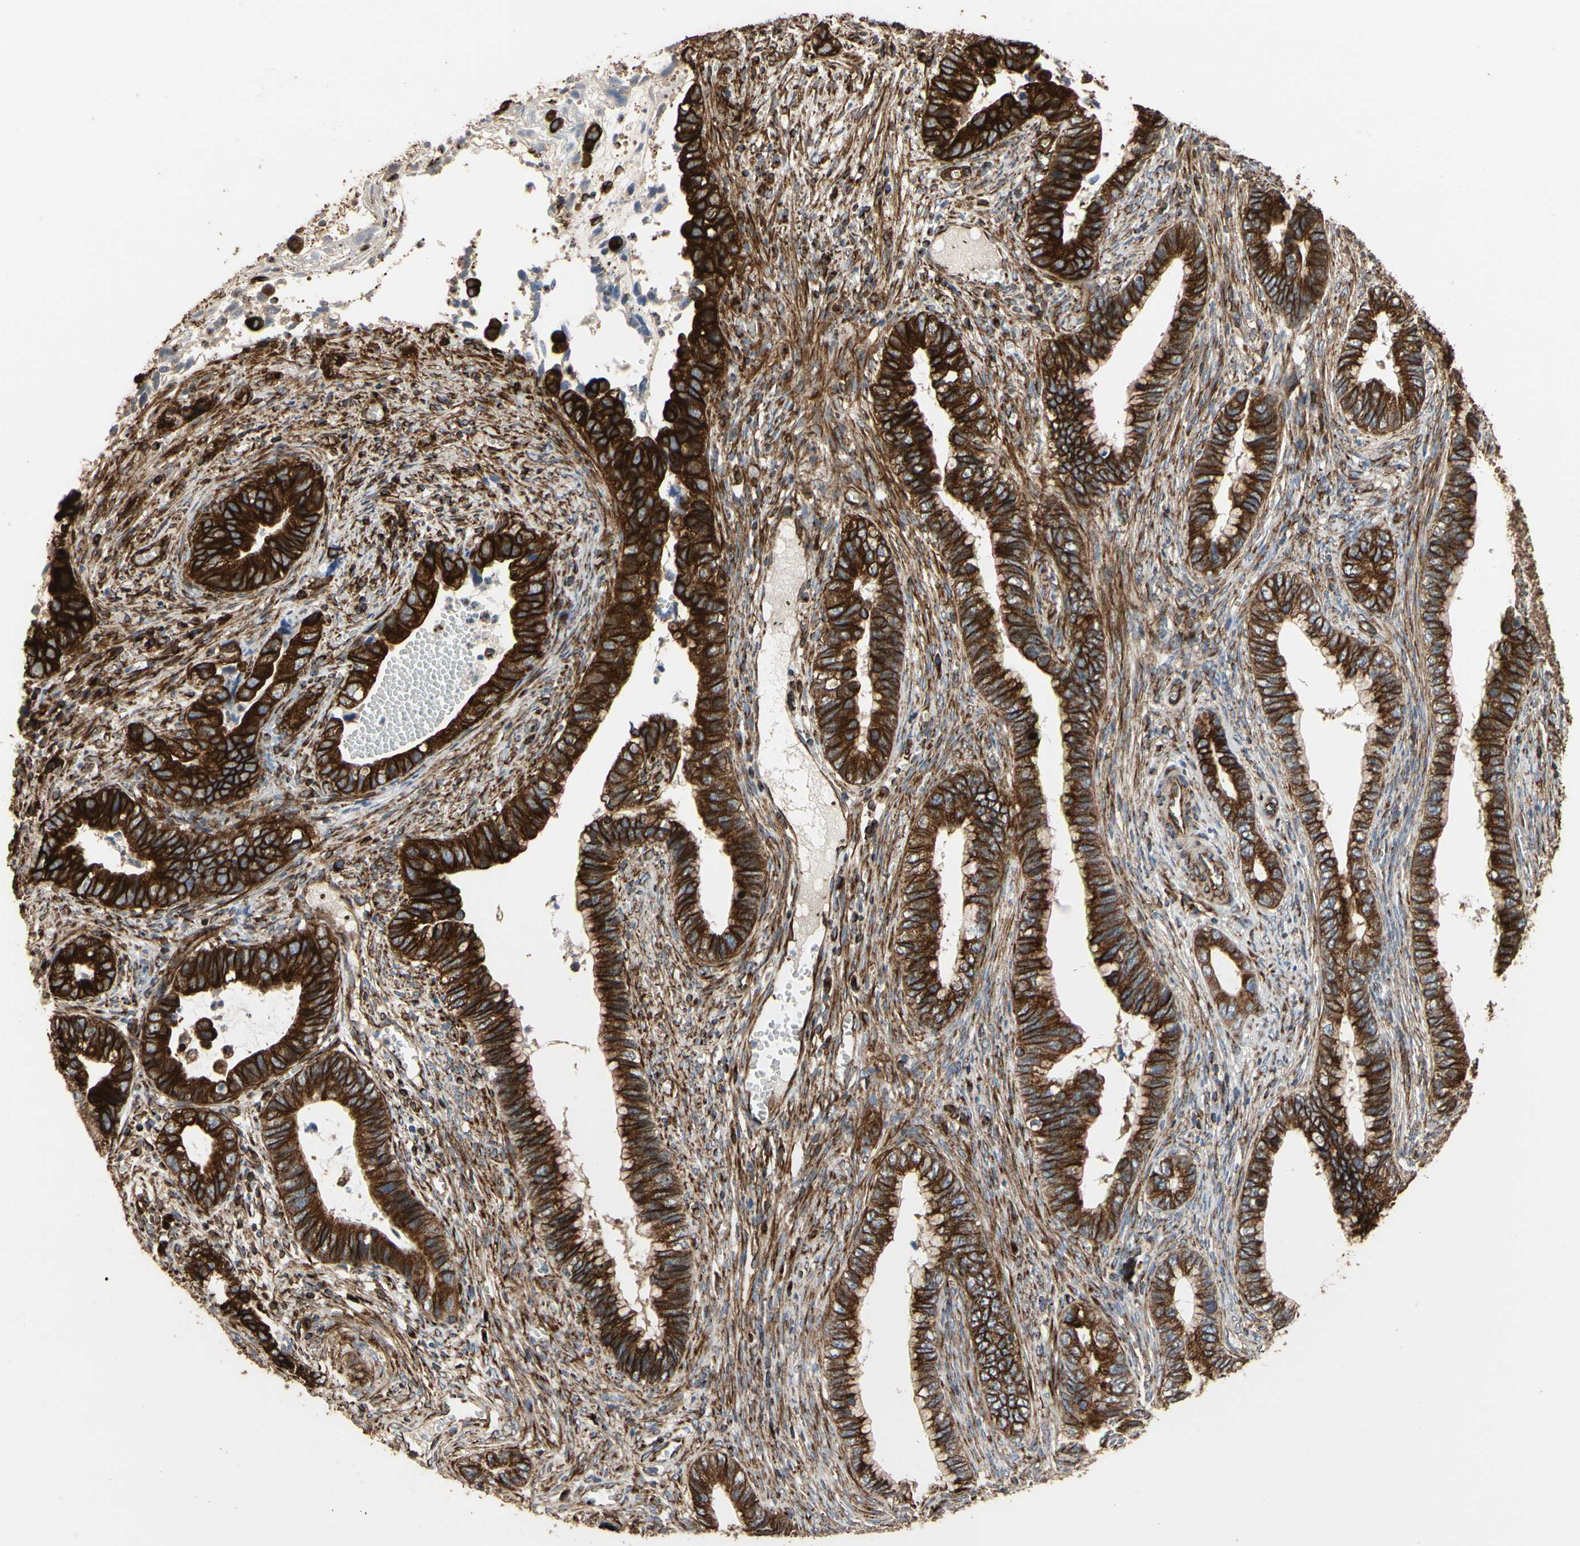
{"staining": {"intensity": "strong", "quantity": ">75%", "location": "cytoplasmic/membranous"}, "tissue": "cervical cancer", "cell_type": "Tumor cells", "image_type": "cancer", "snomed": [{"axis": "morphology", "description": "Adenocarcinoma, NOS"}, {"axis": "topography", "description": "Cervix"}], "caption": "IHC image of human cervical cancer (adenocarcinoma) stained for a protein (brown), which reveals high levels of strong cytoplasmic/membranous staining in approximately >75% of tumor cells.", "gene": "TUBA1A", "patient": {"sex": "female", "age": 44}}